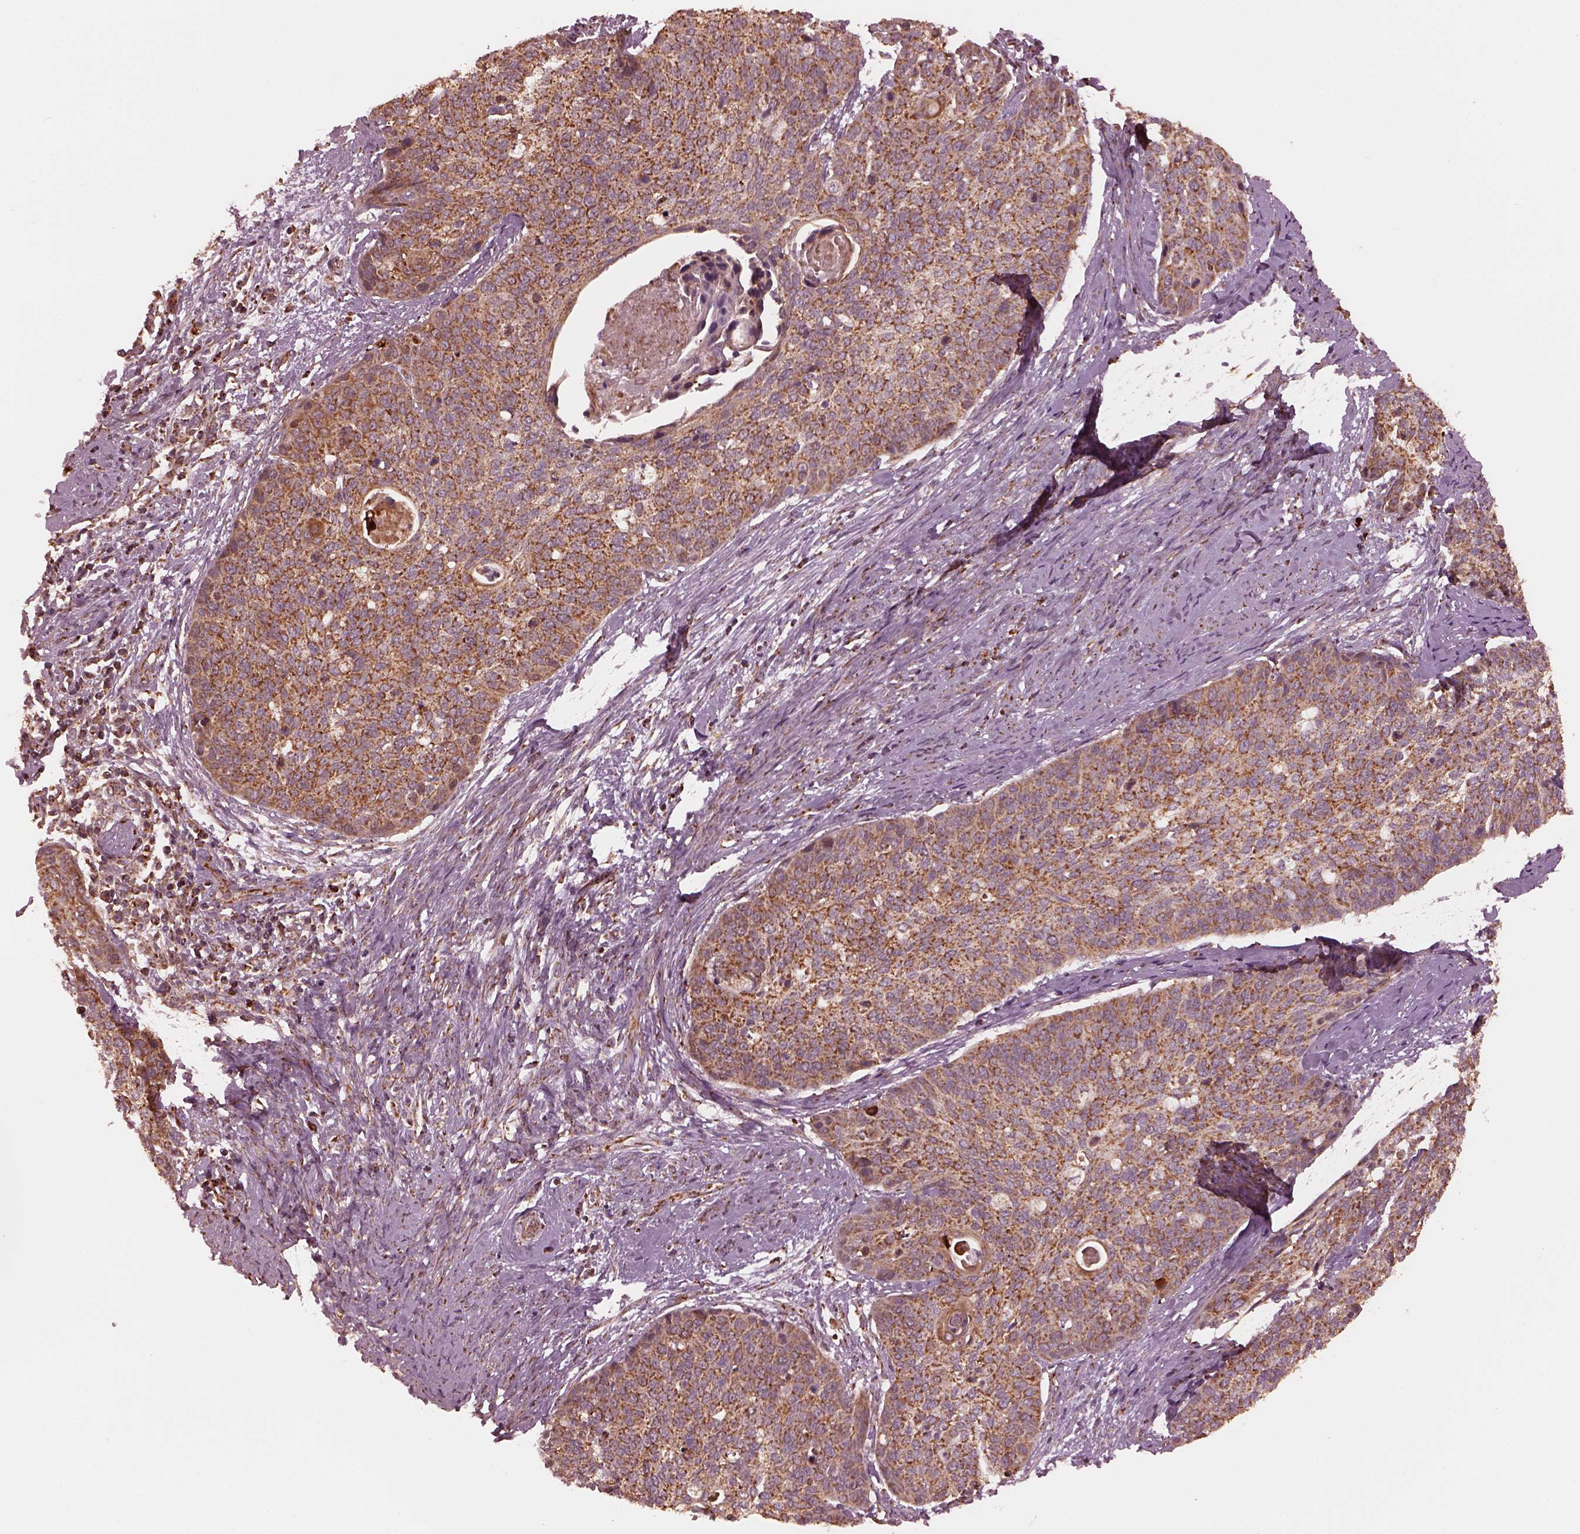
{"staining": {"intensity": "strong", "quantity": "25%-75%", "location": "cytoplasmic/membranous"}, "tissue": "cervical cancer", "cell_type": "Tumor cells", "image_type": "cancer", "snomed": [{"axis": "morphology", "description": "Squamous cell carcinoma, NOS"}, {"axis": "topography", "description": "Cervix"}], "caption": "A brown stain highlights strong cytoplasmic/membranous positivity of a protein in human cervical cancer tumor cells.", "gene": "NDUFB10", "patient": {"sex": "female", "age": 69}}